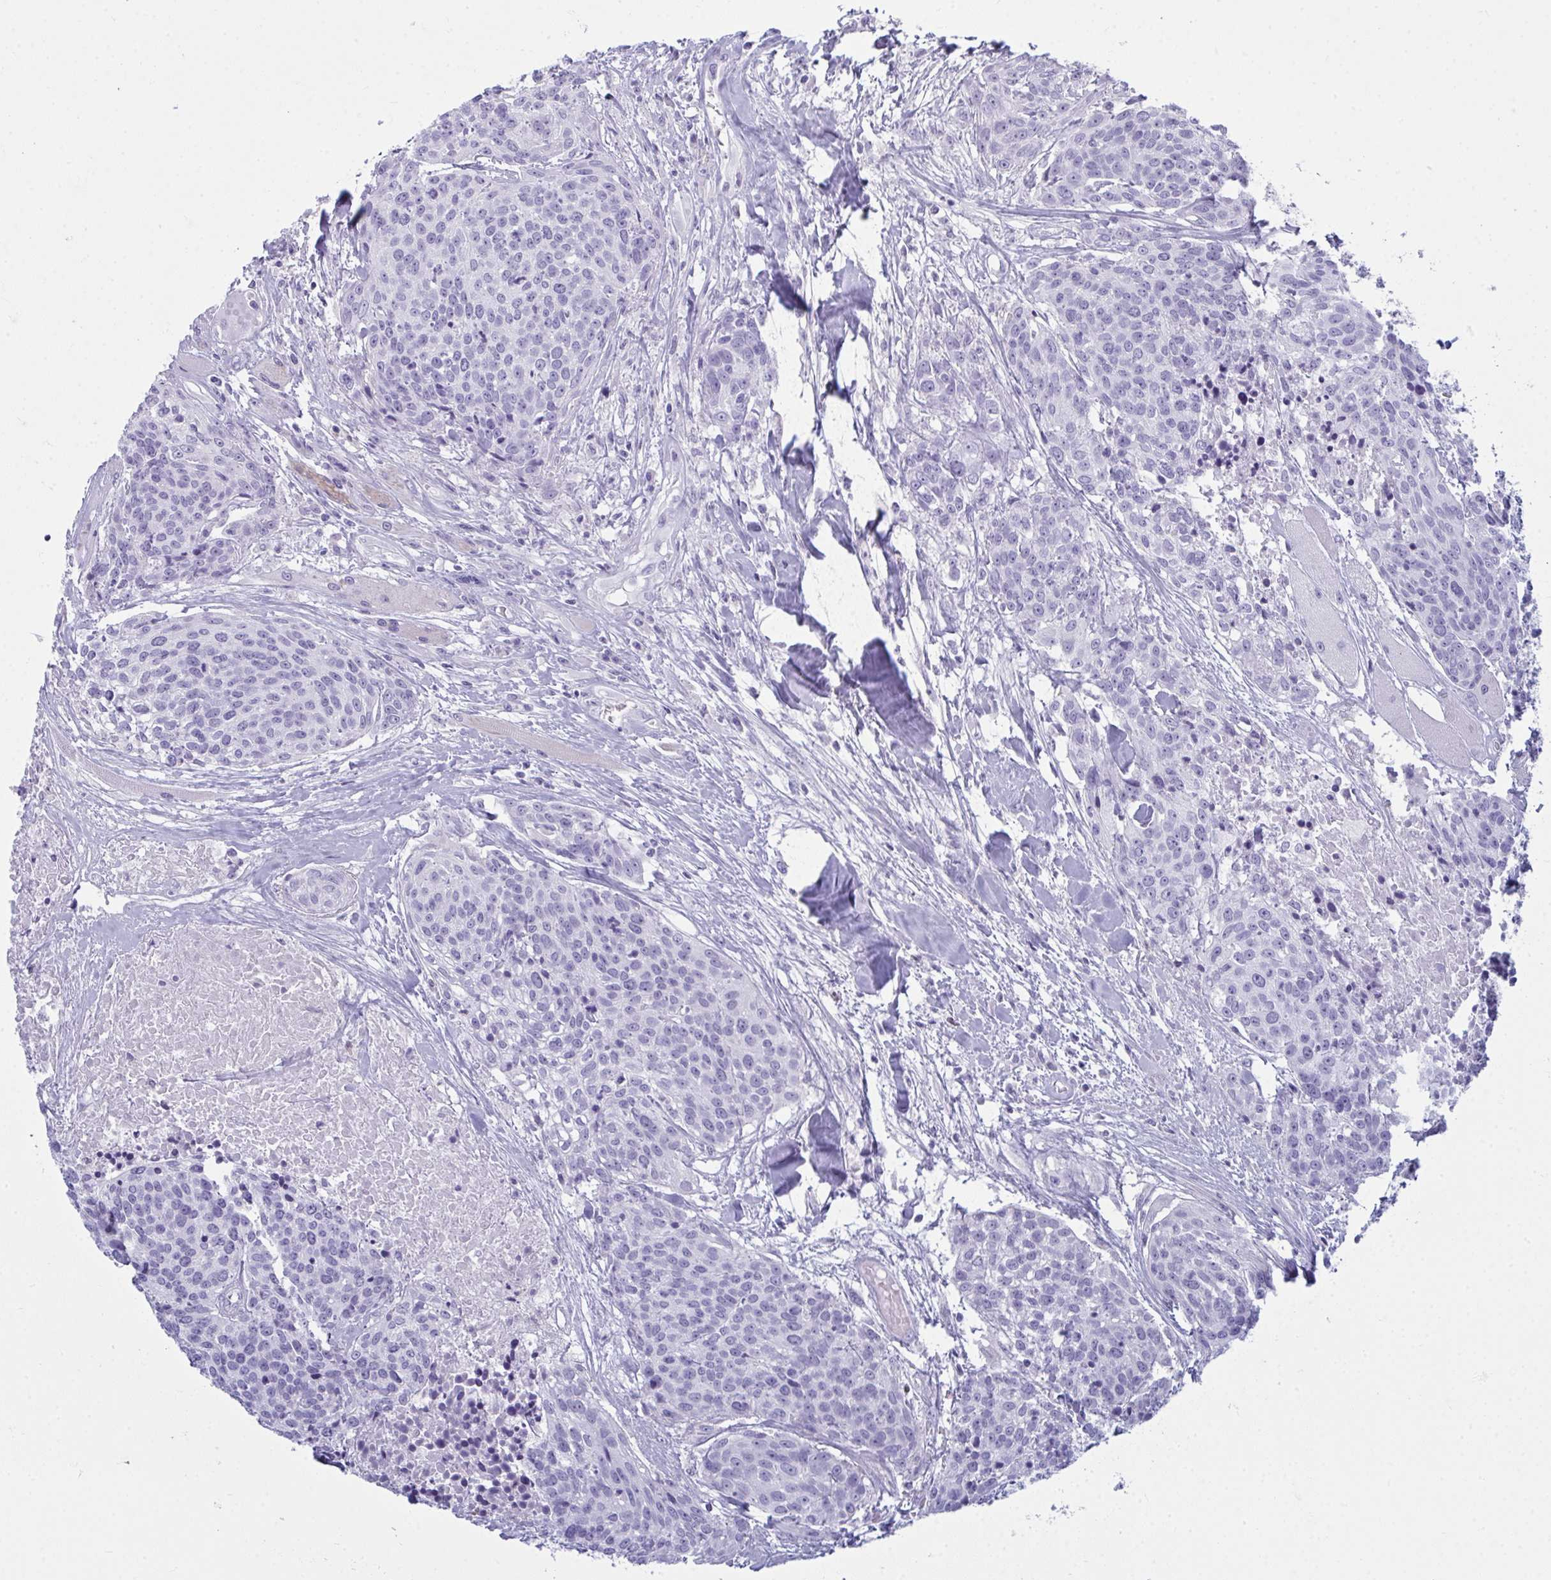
{"staining": {"intensity": "negative", "quantity": "none", "location": "none"}, "tissue": "head and neck cancer", "cell_type": "Tumor cells", "image_type": "cancer", "snomed": [{"axis": "morphology", "description": "Squamous cell carcinoma, NOS"}, {"axis": "topography", "description": "Oral tissue"}, {"axis": "topography", "description": "Head-Neck"}], "caption": "Photomicrograph shows no protein staining in tumor cells of head and neck cancer tissue.", "gene": "SERPINB10", "patient": {"sex": "male", "age": 64}}